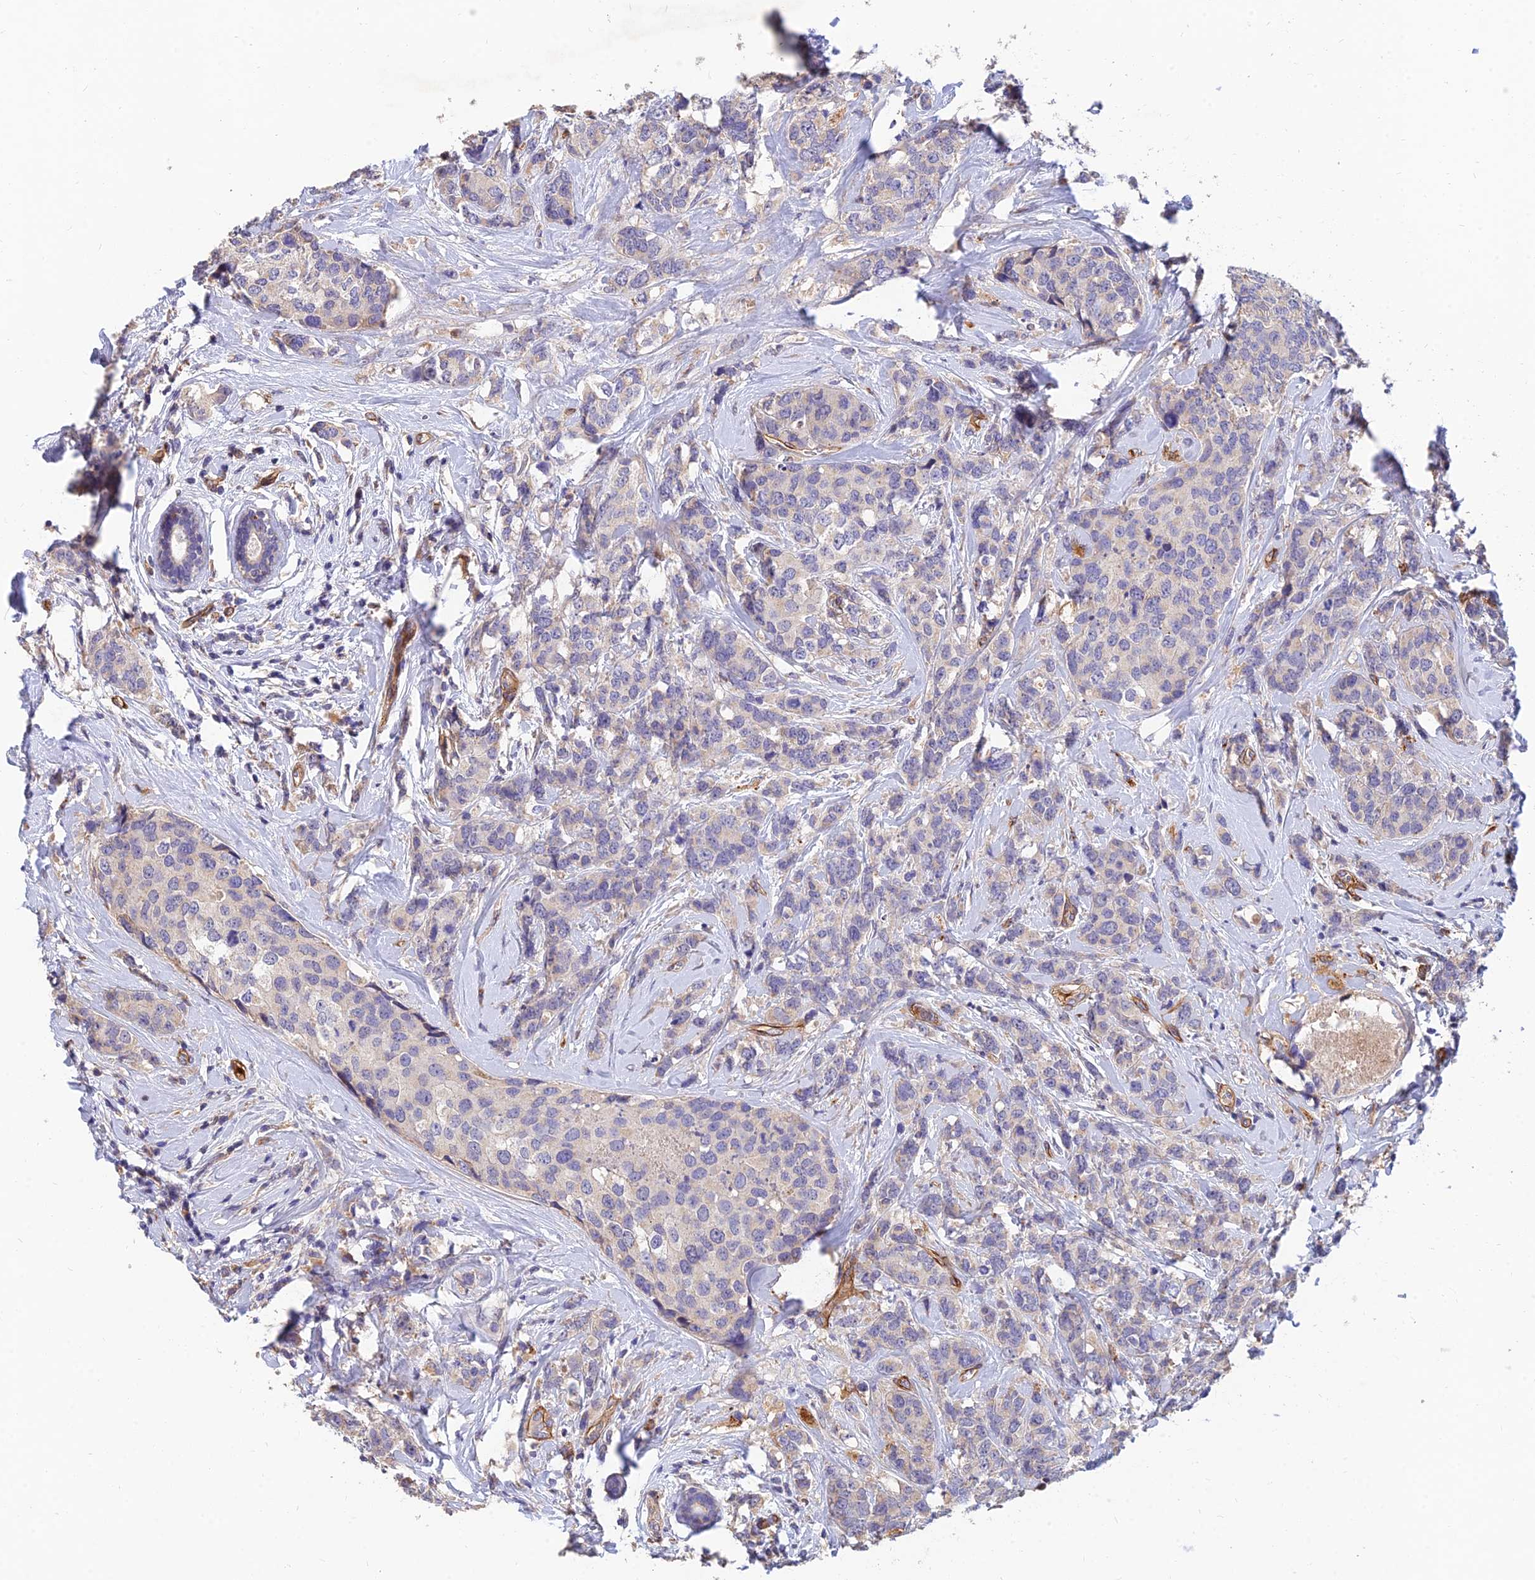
{"staining": {"intensity": "negative", "quantity": "none", "location": "none"}, "tissue": "breast cancer", "cell_type": "Tumor cells", "image_type": "cancer", "snomed": [{"axis": "morphology", "description": "Lobular carcinoma"}, {"axis": "topography", "description": "Breast"}], "caption": "This is an immunohistochemistry histopathology image of lobular carcinoma (breast). There is no expression in tumor cells.", "gene": "MRPL35", "patient": {"sex": "female", "age": 59}}